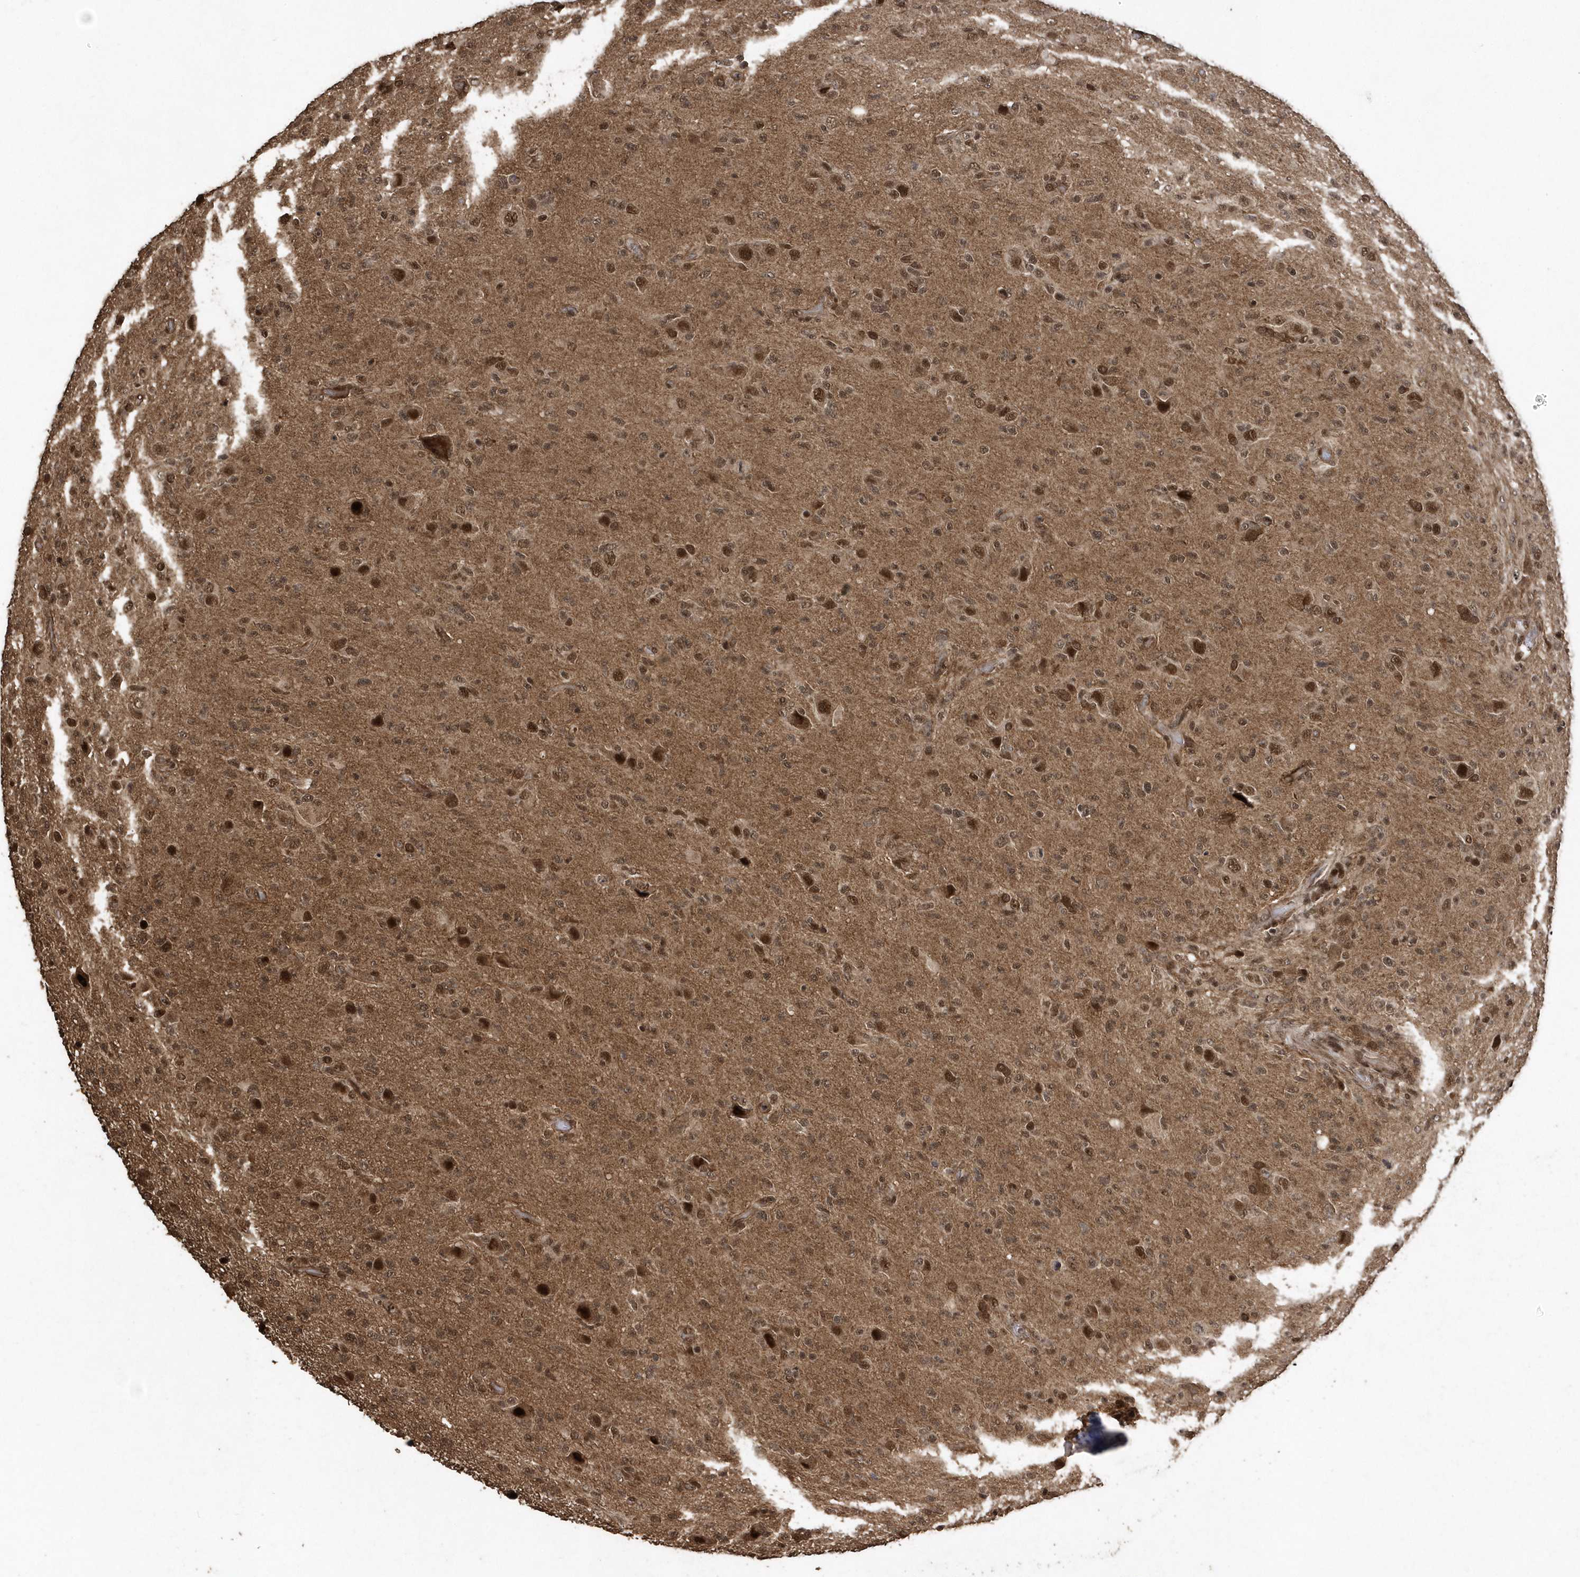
{"staining": {"intensity": "moderate", "quantity": "25%-75%", "location": "nuclear"}, "tissue": "glioma", "cell_type": "Tumor cells", "image_type": "cancer", "snomed": [{"axis": "morphology", "description": "Glioma, malignant, High grade"}, {"axis": "topography", "description": "Brain"}], "caption": "Brown immunohistochemical staining in human malignant glioma (high-grade) exhibits moderate nuclear positivity in approximately 25%-75% of tumor cells.", "gene": "INTS12", "patient": {"sex": "female", "age": 57}}